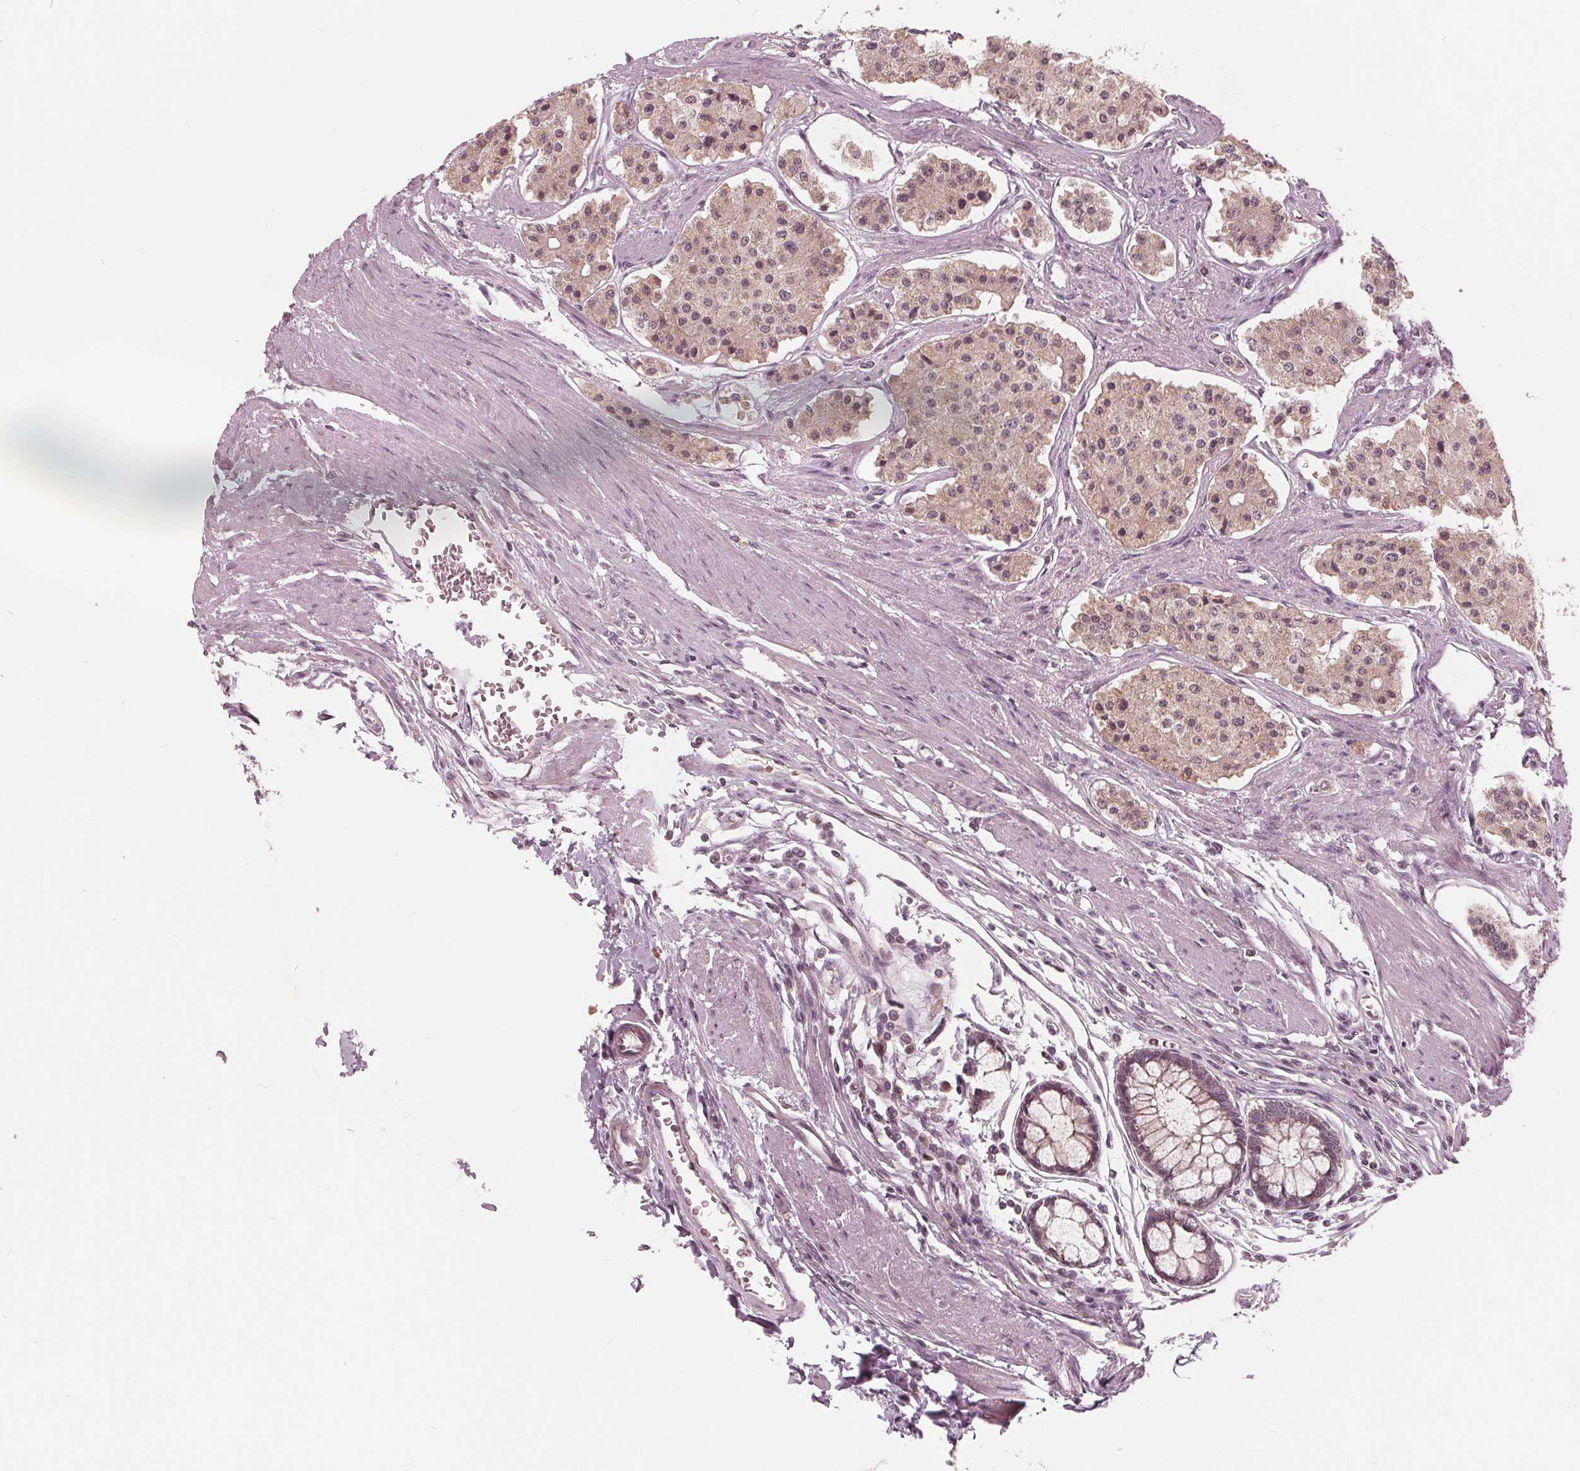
{"staining": {"intensity": "weak", "quantity": ">75%", "location": "cytoplasmic/membranous"}, "tissue": "carcinoid", "cell_type": "Tumor cells", "image_type": "cancer", "snomed": [{"axis": "morphology", "description": "Carcinoid, malignant, NOS"}, {"axis": "topography", "description": "Small intestine"}], "caption": "DAB (3,3'-diaminobenzidine) immunohistochemical staining of carcinoid exhibits weak cytoplasmic/membranous protein expression in about >75% of tumor cells.", "gene": "UBALD1", "patient": {"sex": "female", "age": 65}}